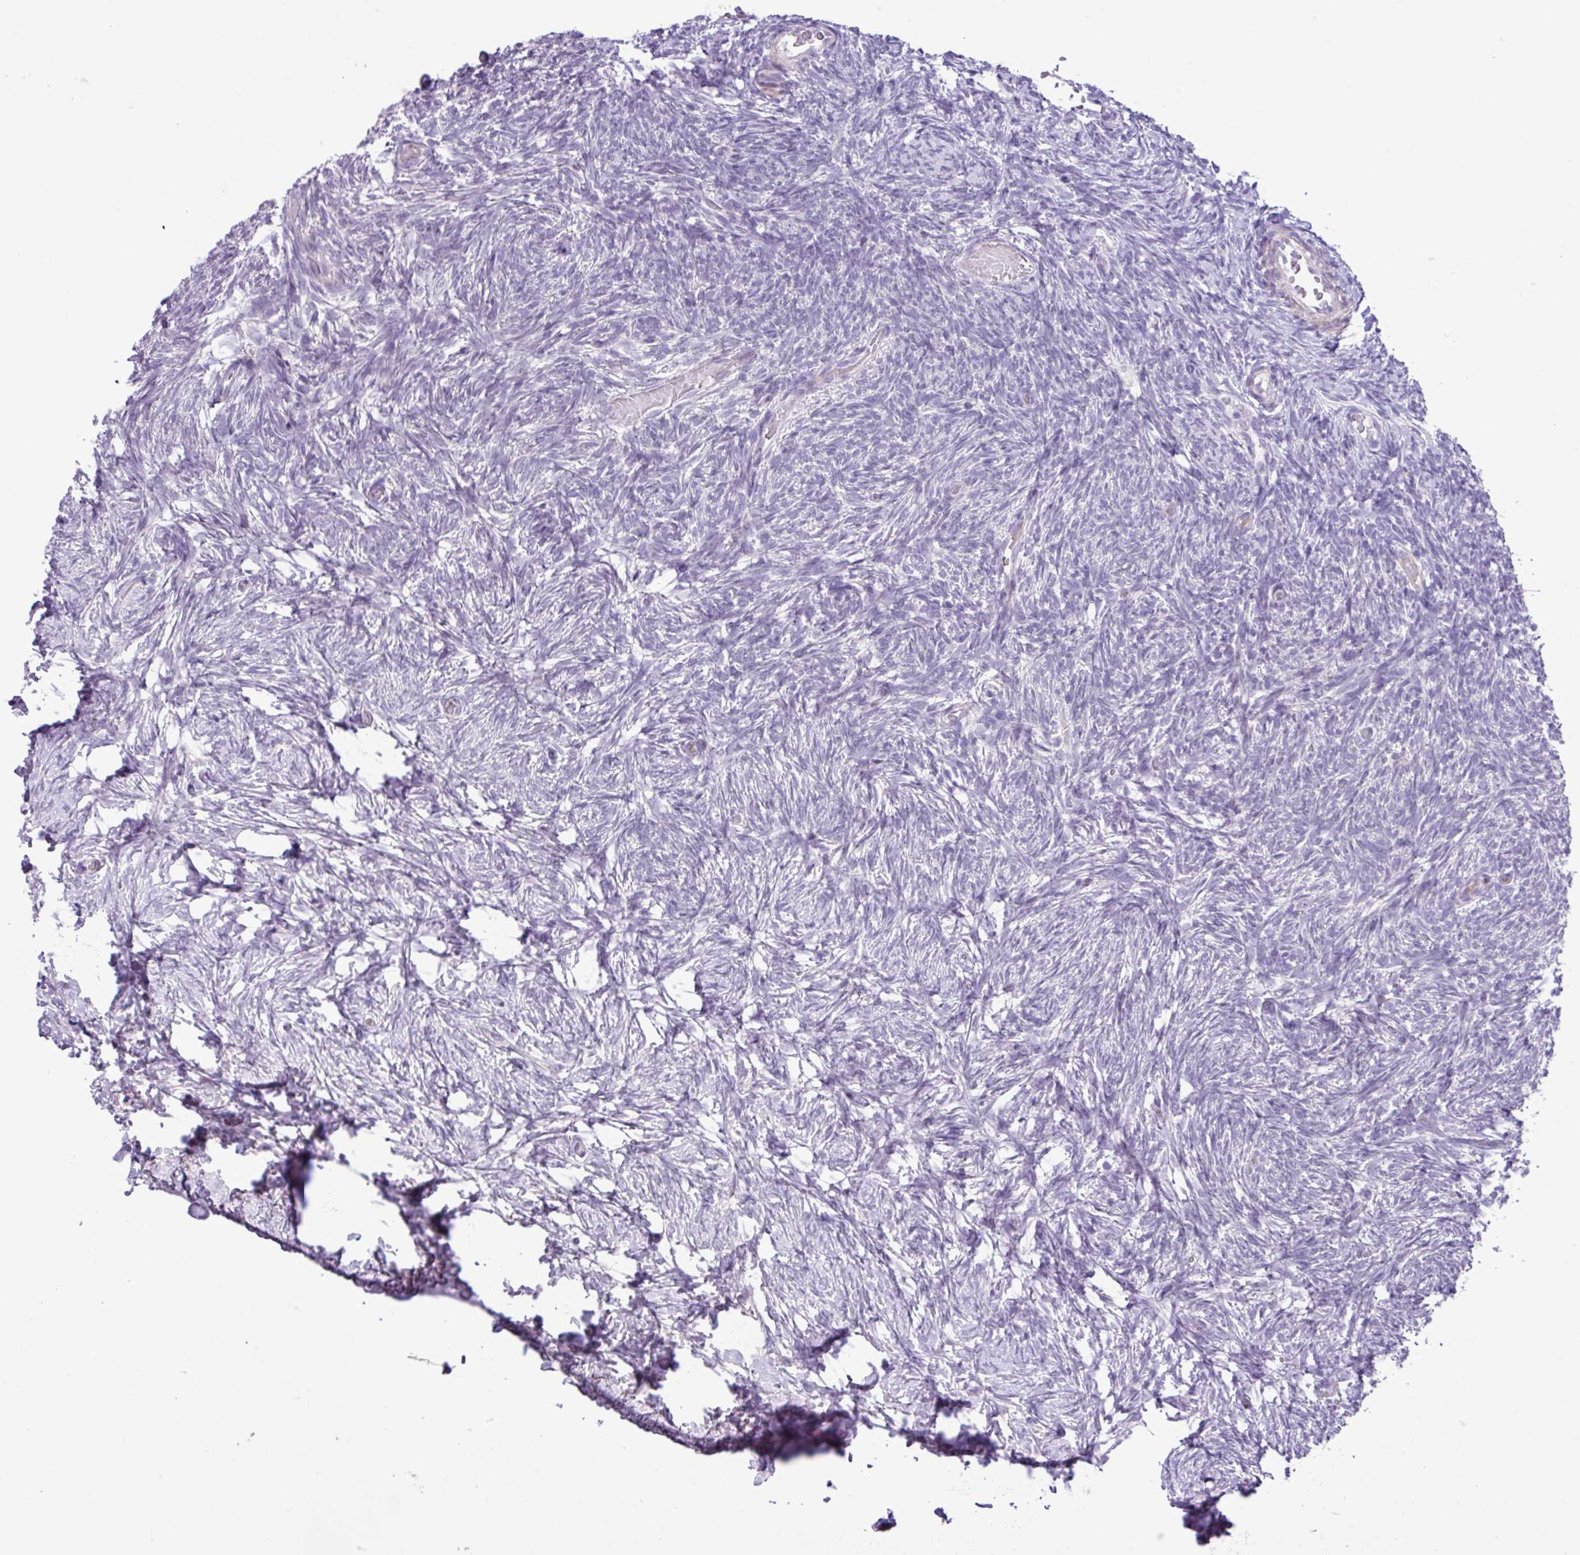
{"staining": {"intensity": "negative", "quantity": "none", "location": "none"}, "tissue": "ovary", "cell_type": "Ovarian stroma cells", "image_type": "normal", "snomed": [{"axis": "morphology", "description": "Normal tissue, NOS"}, {"axis": "topography", "description": "Ovary"}], "caption": "DAB immunohistochemical staining of benign human ovary exhibits no significant positivity in ovarian stroma cells.", "gene": "YLPM1", "patient": {"sex": "female", "age": 39}}